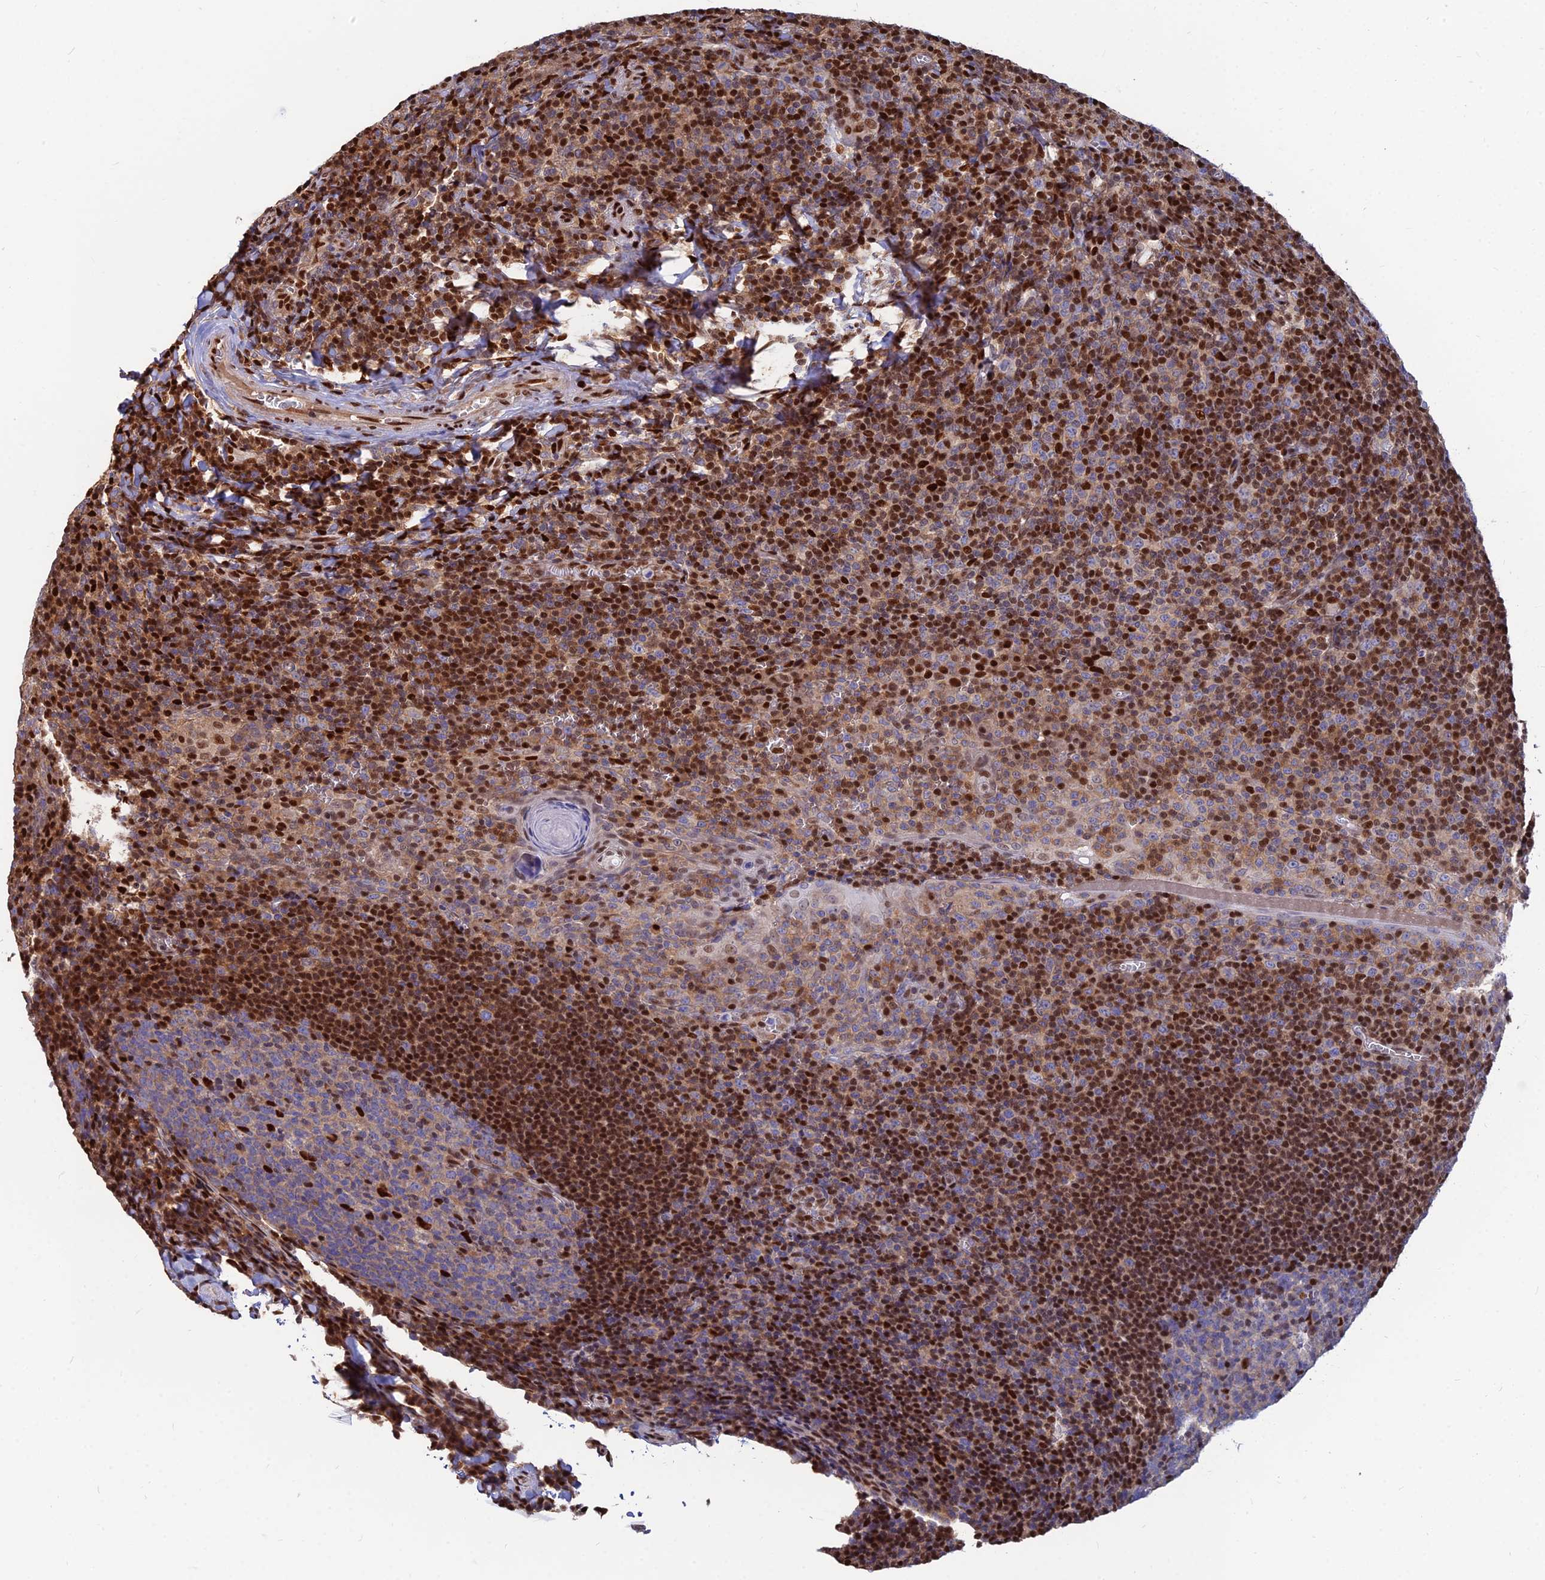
{"staining": {"intensity": "strong", "quantity": "<25%", "location": "nuclear"}, "tissue": "tonsil", "cell_type": "Germinal center cells", "image_type": "normal", "snomed": [{"axis": "morphology", "description": "Normal tissue, NOS"}, {"axis": "topography", "description": "Tonsil"}], "caption": "This image reveals IHC staining of unremarkable human tonsil, with medium strong nuclear positivity in approximately <25% of germinal center cells.", "gene": "DNPEP", "patient": {"sex": "male", "age": 37}}